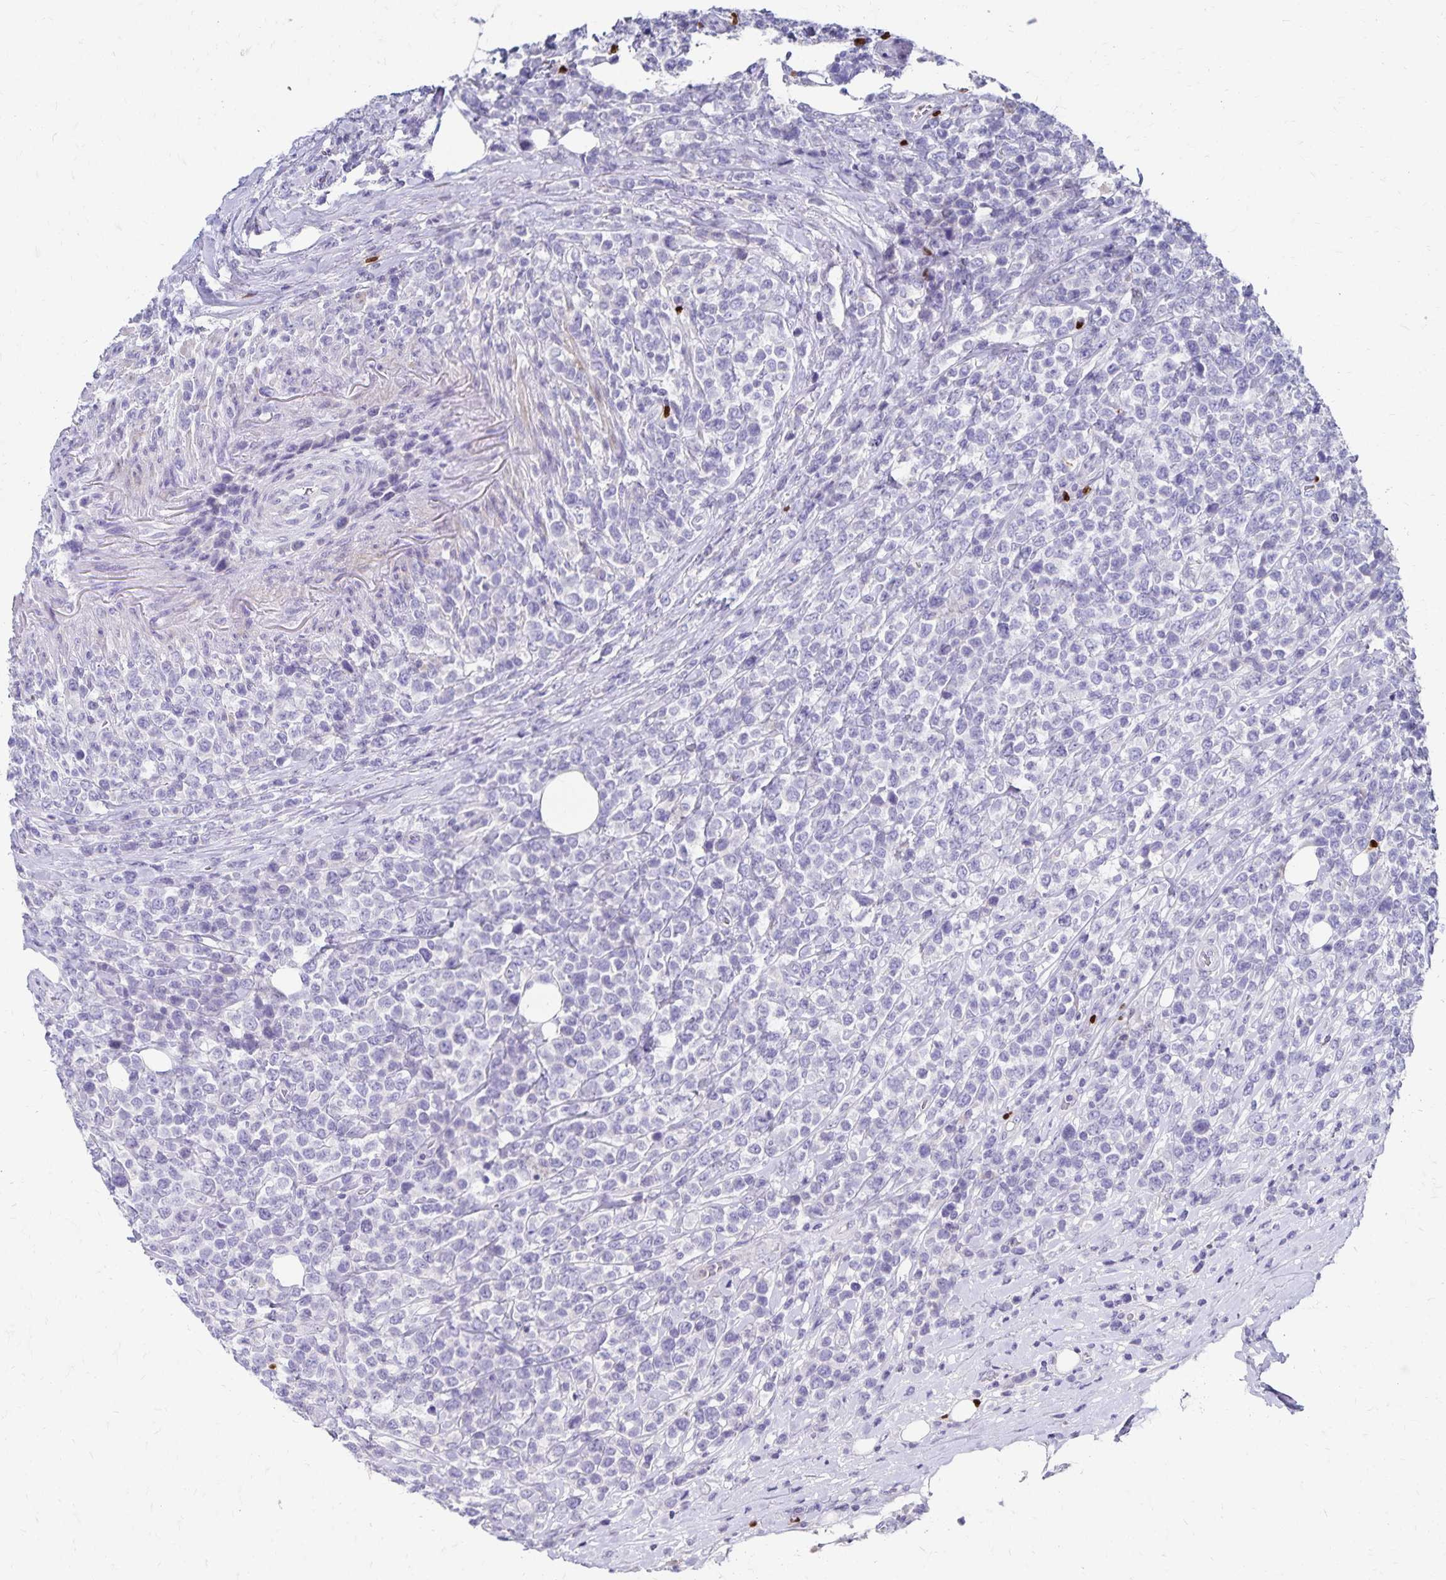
{"staining": {"intensity": "negative", "quantity": "none", "location": "none"}, "tissue": "lymphoma", "cell_type": "Tumor cells", "image_type": "cancer", "snomed": [{"axis": "morphology", "description": "Malignant lymphoma, non-Hodgkin's type, High grade"}, {"axis": "topography", "description": "Soft tissue"}], "caption": "Photomicrograph shows no protein staining in tumor cells of lymphoma tissue.", "gene": "PAX5", "patient": {"sex": "female", "age": 56}}